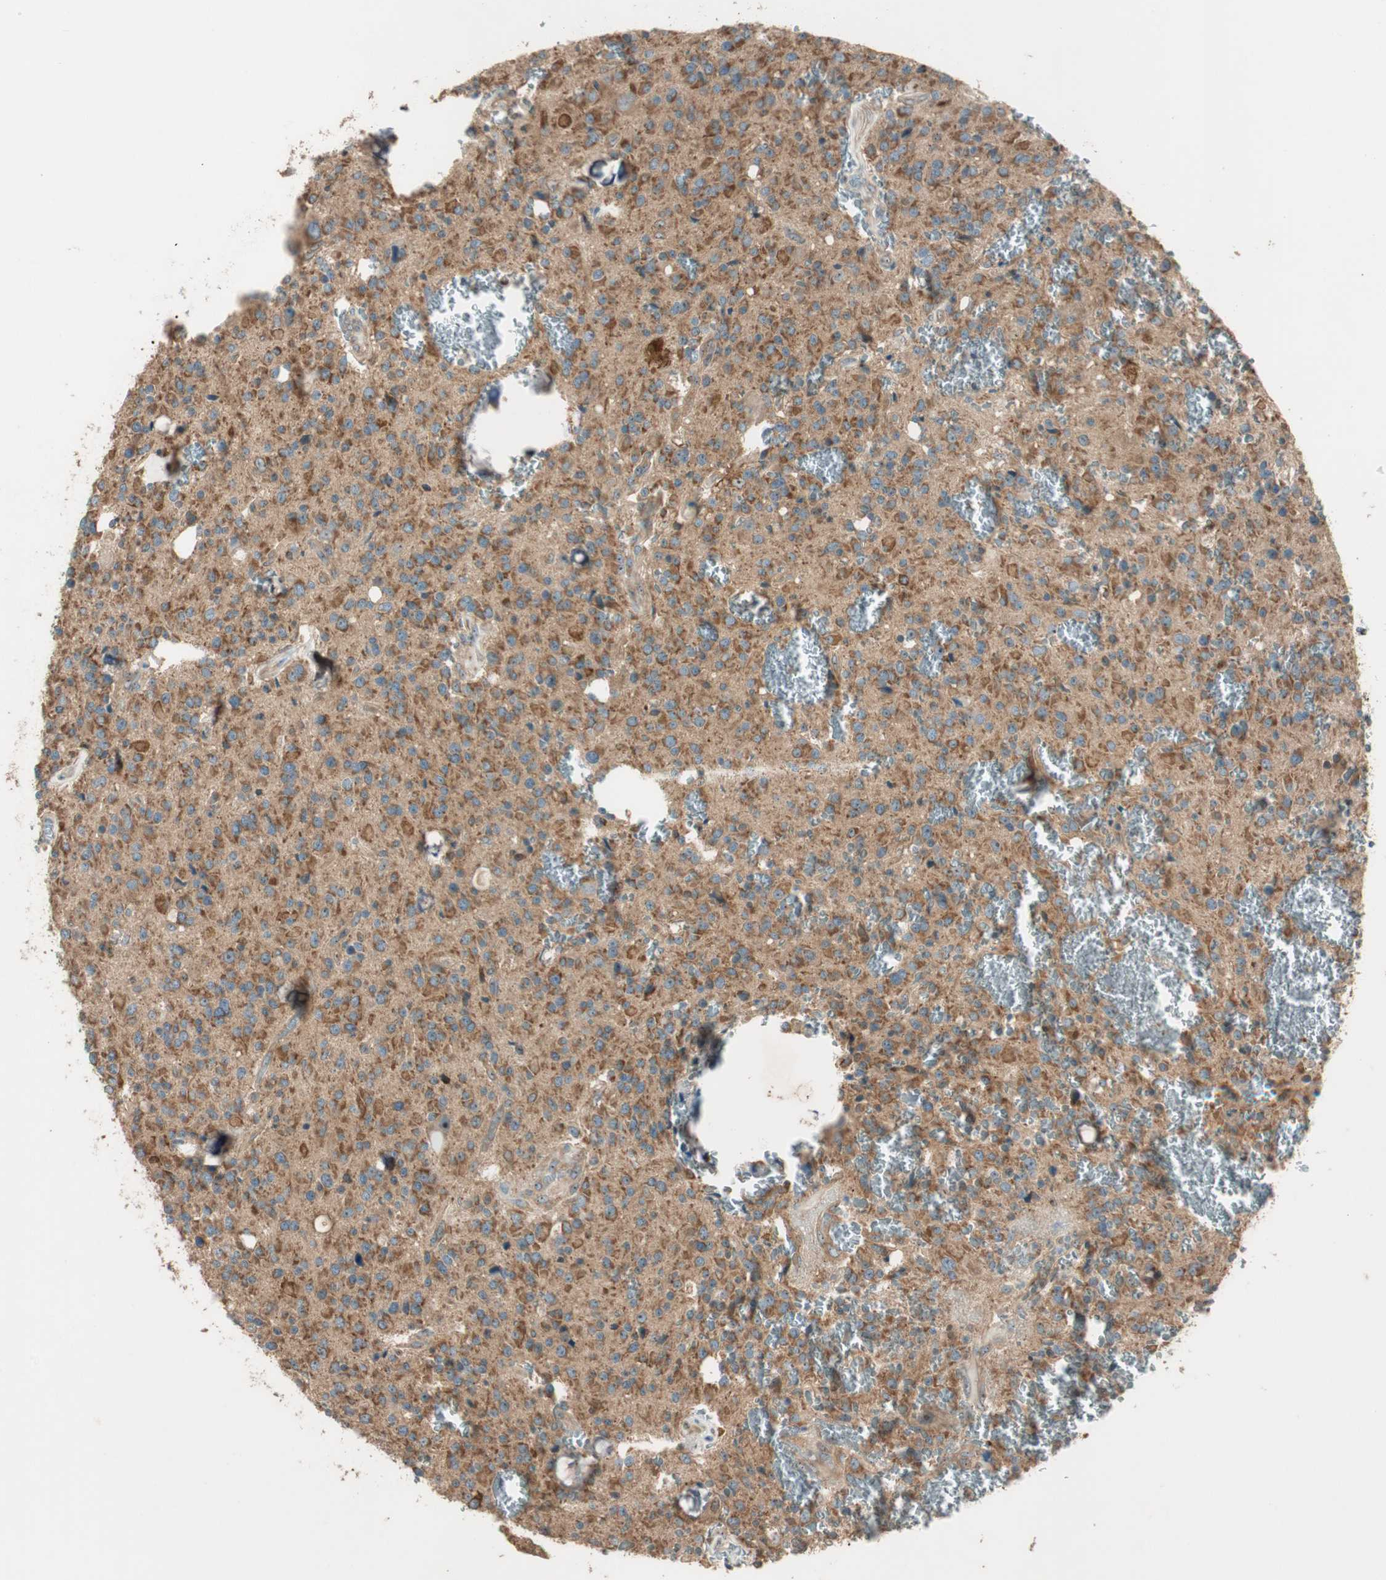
{"staining": {"intensity": "moderate", "quantity": ">75%", "location": "cytoplasmic/membranous"}, "tissue": "glioma", "cell_type": "Tumor cells", "image_type": "cancer", "snomed": [{"axis": "morphology", "description": "Glioma, malignant, Low grade"}, {"axis": "topography", "description": "Brain"}], "caption": "An image of human glioma stained for a protein demonstrates moderate cytoplasmic/membranous brown staining in tumor cells. The protein of interest is stained brown, and the nuclei are stained in blue (DAB (3,3'-diaminobenzidine) IHC with brightfield microscopy, high magnification).", "gene": "CC2D1A", "patient": {"sex": "male", "age": 58}}